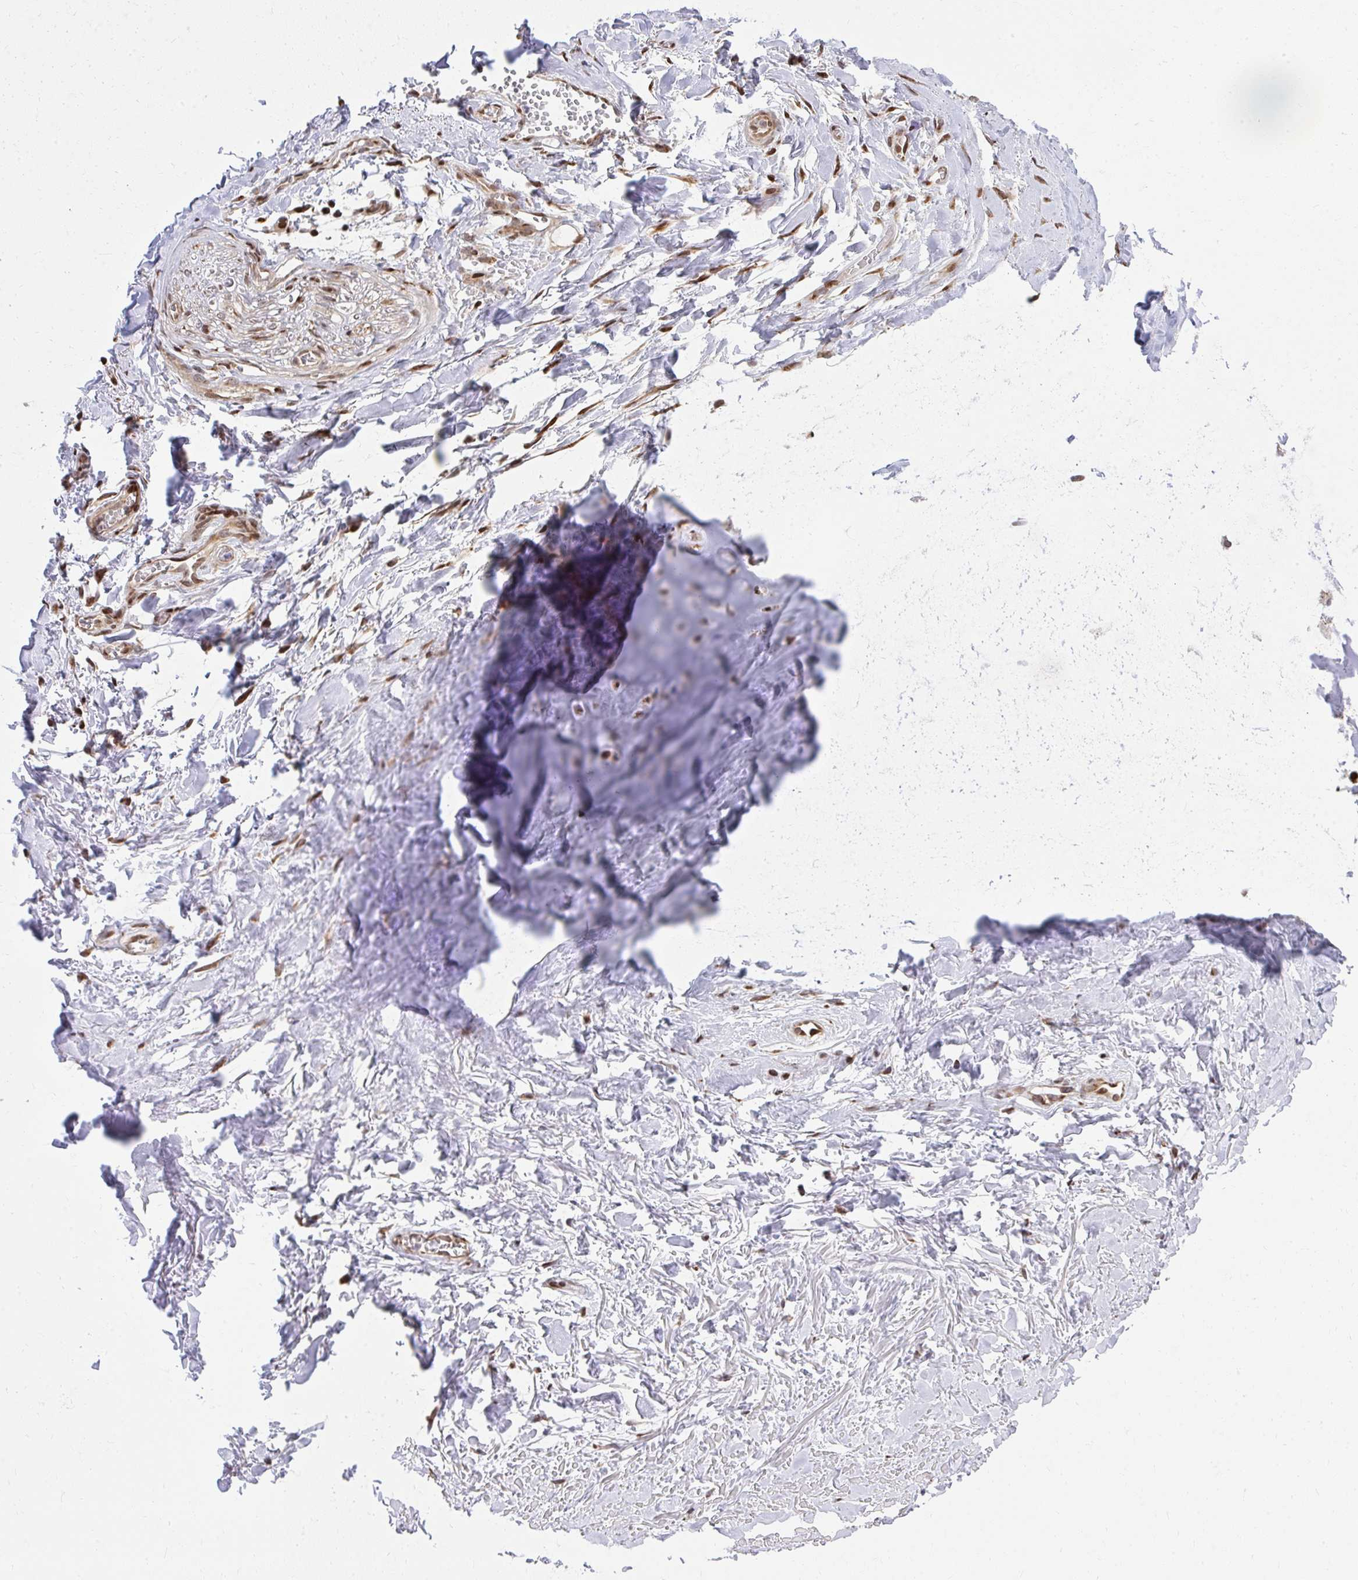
{"staining": {"intensity": "moderate", "quantity": "<25%", "location": "nuclear"}, "tissue": "soft tissue", "cell_type": "Chondrocytes", "image_type": "normal", "snomed": [{"axis": "morphology", "description": "Normal tissue, NOS"}, {"axis": "topography", "description": "Cartilage tissue"}, {"axis": "topography", "description": "Nasopharynx"}, {"axis": "topography", "description": "Thyroid gland"}], "caption": "Chondrocytes display low levels of moderate nuclear positivity in approximately <25% of cells in normal soft tissue.", "gene": "PIGY", "patient": {"sex": "male", "age": 63}}